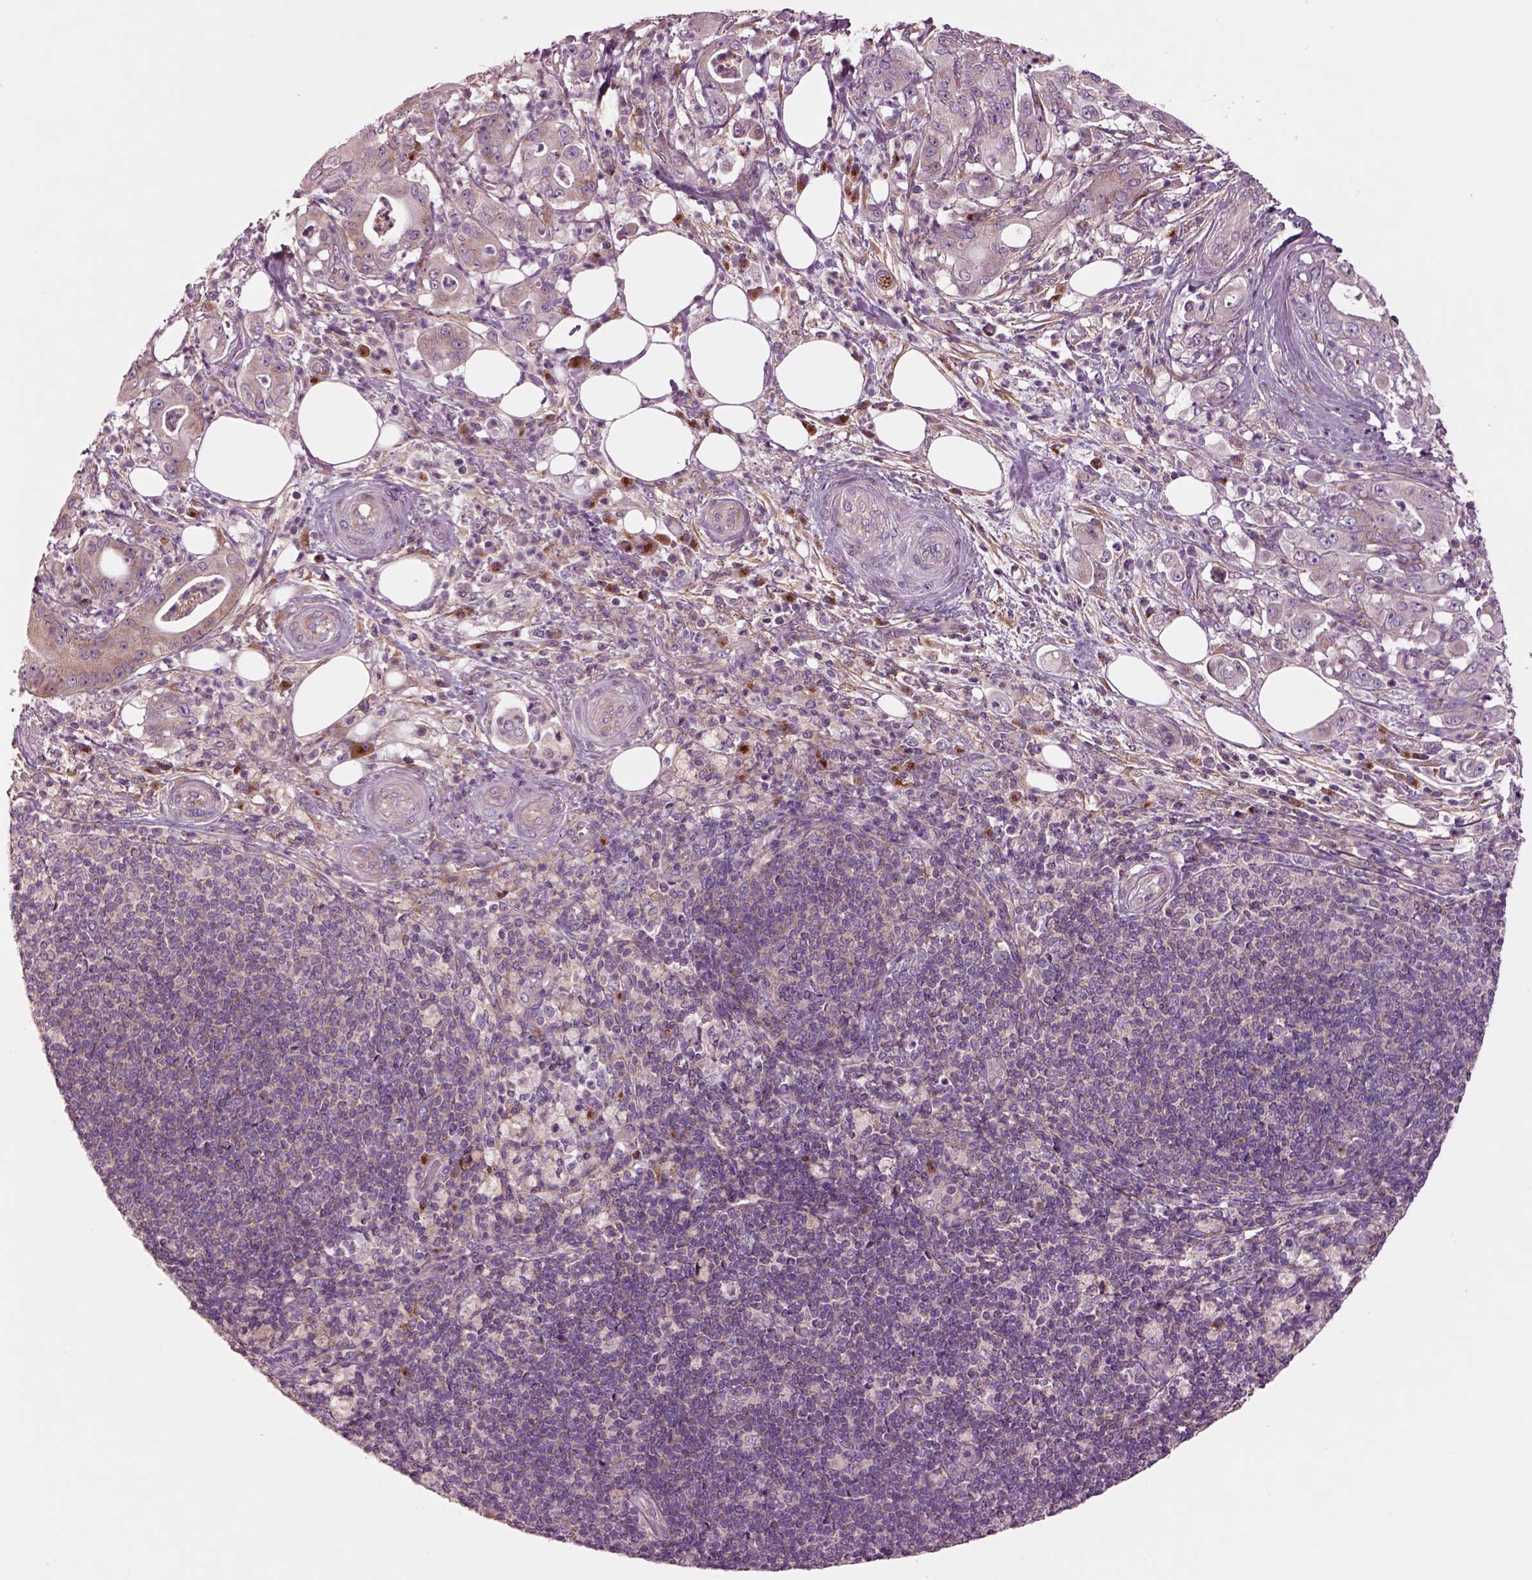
{"staining": {"intensity": "weak", "quantity": ">75%", "location": "cytoplasmic/membranous"}, "tissue": "pancreatic cancer", "cell_type": "Tumor cells", "image_type": "cancer", "snomed": [{"axis": "morphology", "description": "Adenocarcinoma, NOS"}, {"axis": "topography", "description": "Pancreas"}], "caption": "Pancreatic cancer stained for a protein (brown) demonstrates weak cytoplasmic/membranous positive positivity in about >75% of tumor cells.", "gene": "SEC23A", "patient": {"sex": "male", "age": 71}}